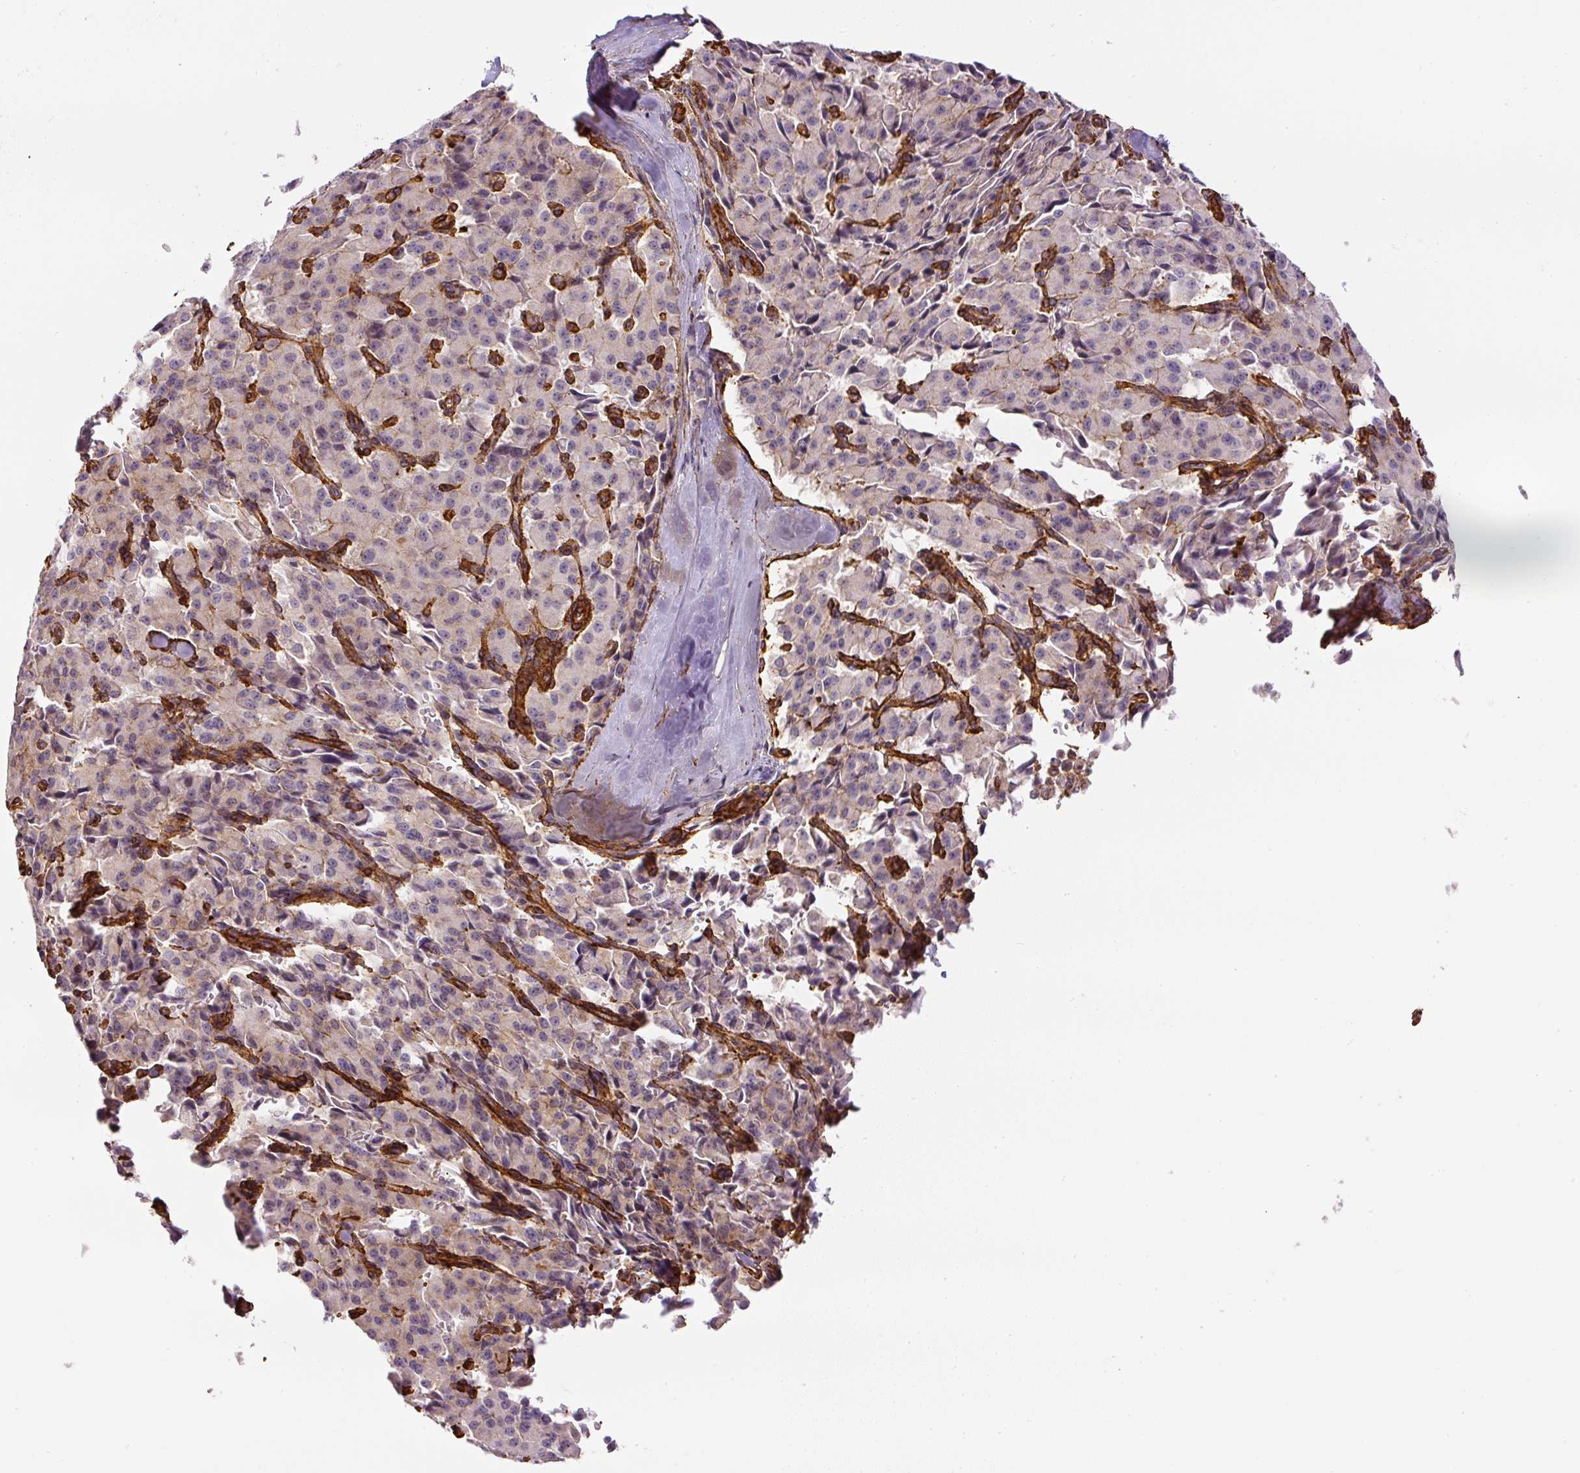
{"staining": {"intensity": "negative", "quantity": "none", "location": "none"}, "tissue": "pancreatic cancer", "cell_type": "Tumor cells", "image_type": "cancer", "snomed": [{"axis": "morphology", "description": "Adenocarcinoma, NOS"}, {"axis": "topography", "description": "Pancreas"}], "caption": "Immunohistochemistry photomicrograph of neoplastic tissue: human adenocarcinoma (pancreatic) stained with DAB (3,3'-diaminobenzidine) shows no significant protein expression in tumor cells.", "gene": "MYL12A", "patient": {"sex": "male", "age": 65}}